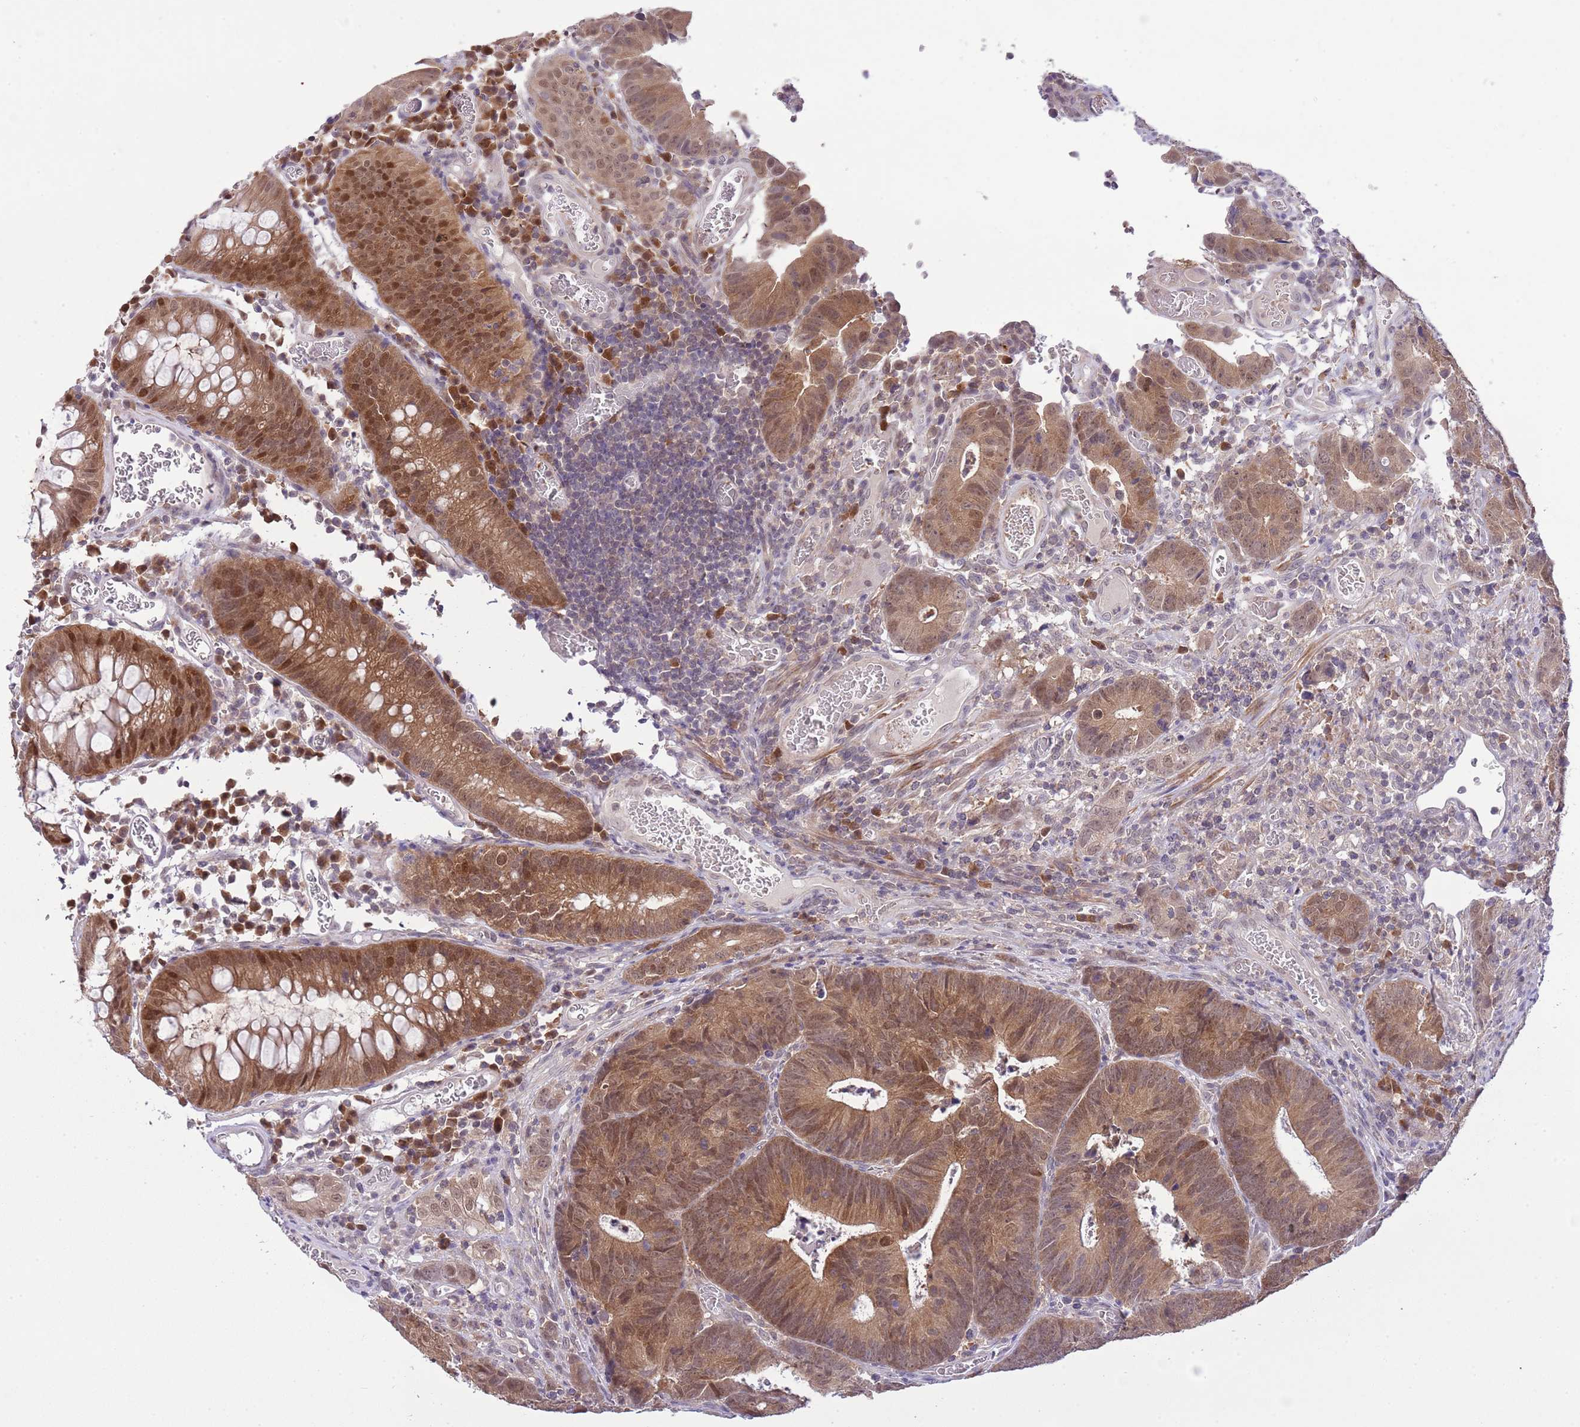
{"staining": {"intensity": "moderate", "quantity": ">75%", "location": "cytoplasmic/membranous,nuclear"}, "tissue": "colorectal cancer", "cell_type": "Tumor cells", "image_type": "cancer", "snomed": [{"axis": "morphology", "description": "Adenocarcinoma, NOS"}, {"axis": "topography", "description": "Colon"}], "caption": "Immunohistochemical staining of human colorectal cancer (adenocarcinoma) demonstrates medium levels of moderate cytoplasmic/membranous and nuclear protein staining in approximately >75% of tumor cells.", "gene": "GALK2", "patient": {"sex": "female", "age": 57}}